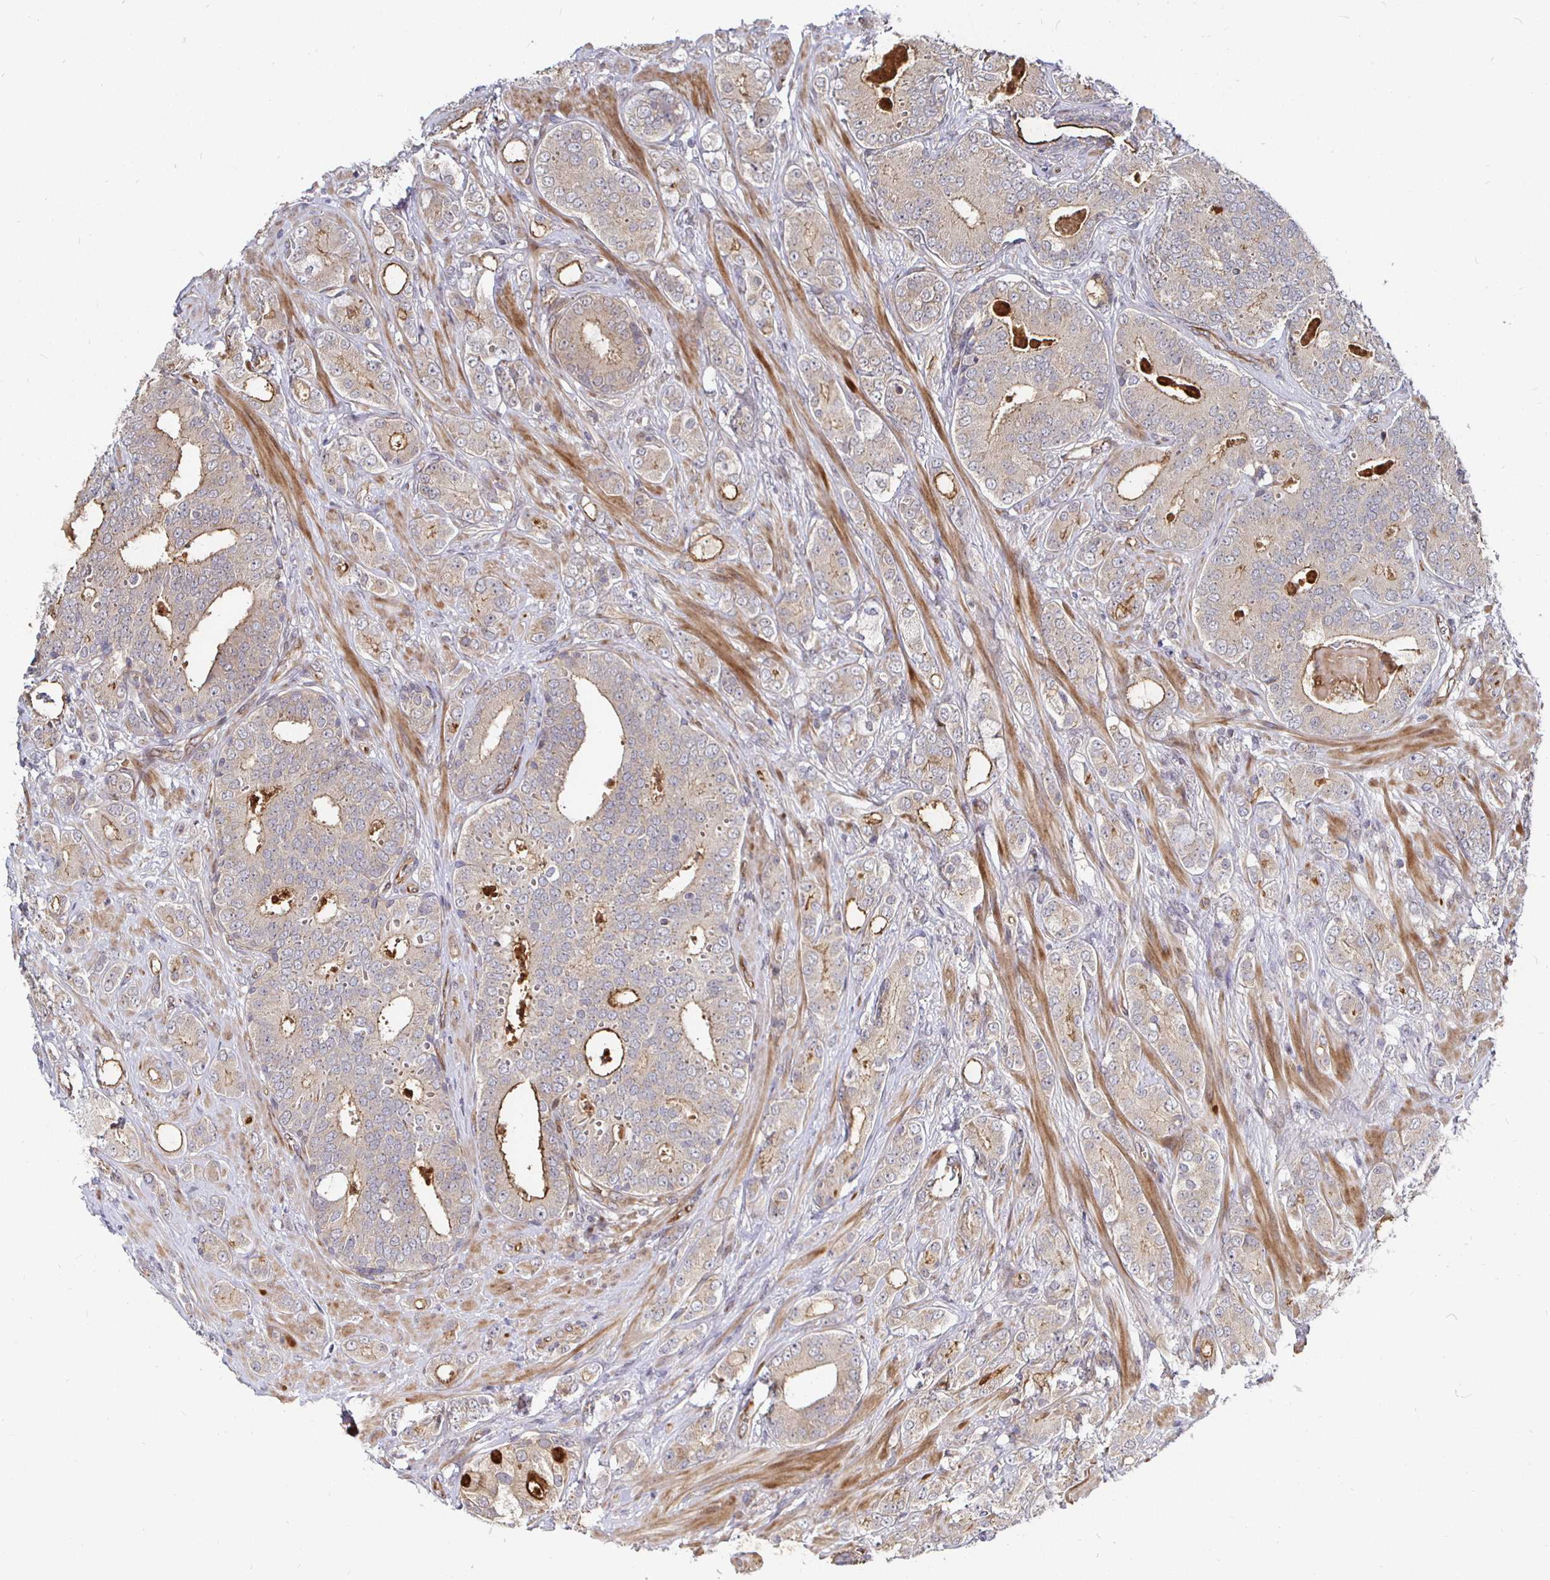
{"staining": {"intensity": "weak", "quantity": "25%-75%", "location": "cytoplasmic/membranous"}, "tissue": "prostate cancer", "cell_type": "Tumor cells", "image_type": "cancer", "snomed": [{"axis": "morphology", "description": "Adenocarcinoma, High grade"}, {"axis": "topography", "description": "Prostate"}], "caption": "Prostate cancer (high-grade adenocarcinoma) stained with a protein marker demonstrates weak staining in tumor cells.", "gene": "TBKBP1", "patient": {"sex": "male", "age": 62}}